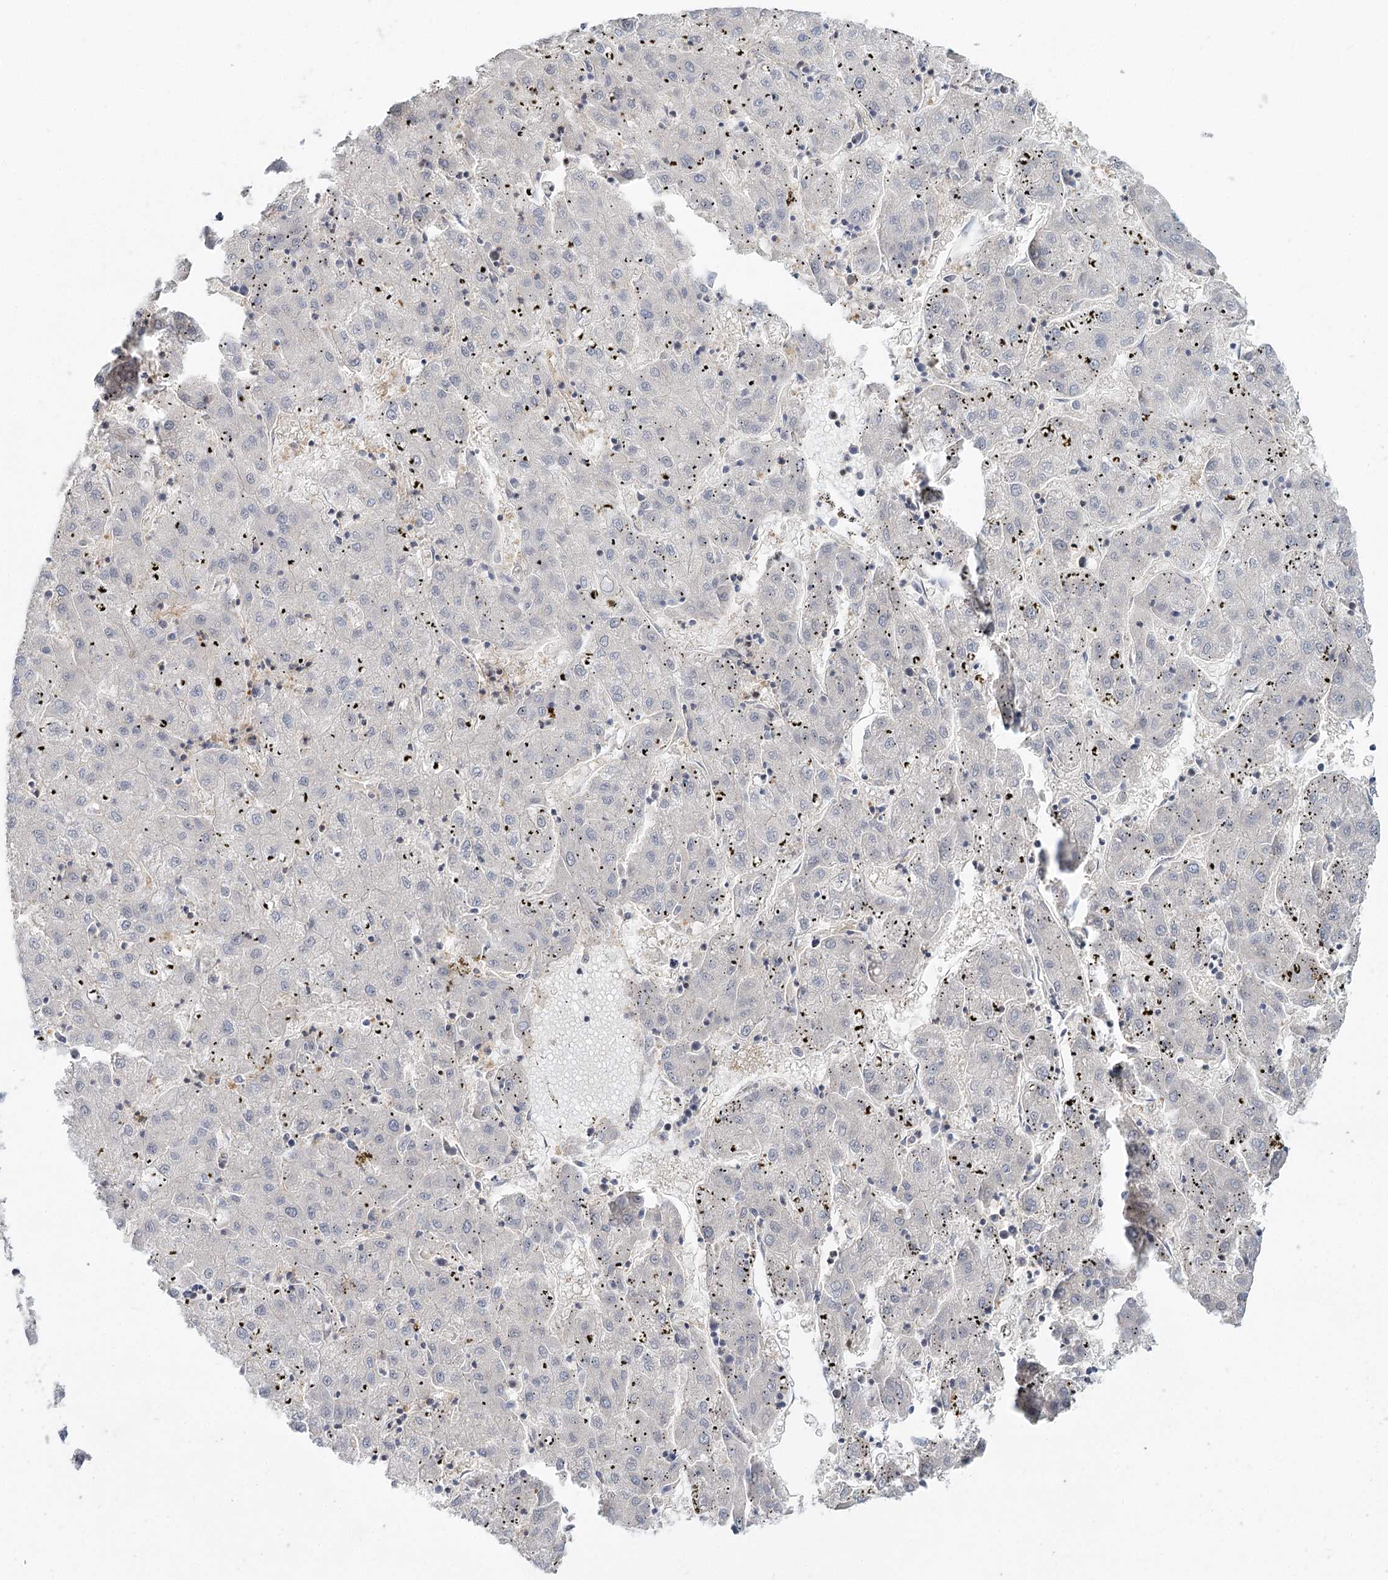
{"staining": {"intensity": "negative", "quantity": "none", "location": "none"}, "tissue": "liver cancer", "cell_type": "Tumor cells", "image_type": "cancer", "snomed": [{"axis": "morphology", "description": "Carcinoma, Hepatocellular, NOS"}, {"axis": "topography", "description": "Liver"}], "caption": "Image shows no significant protein positivity in tumor cells of liver hepatocellular carcinoma.", "gene": "CDC42SE2", "patient": {"sex": "male", "age": 72}}